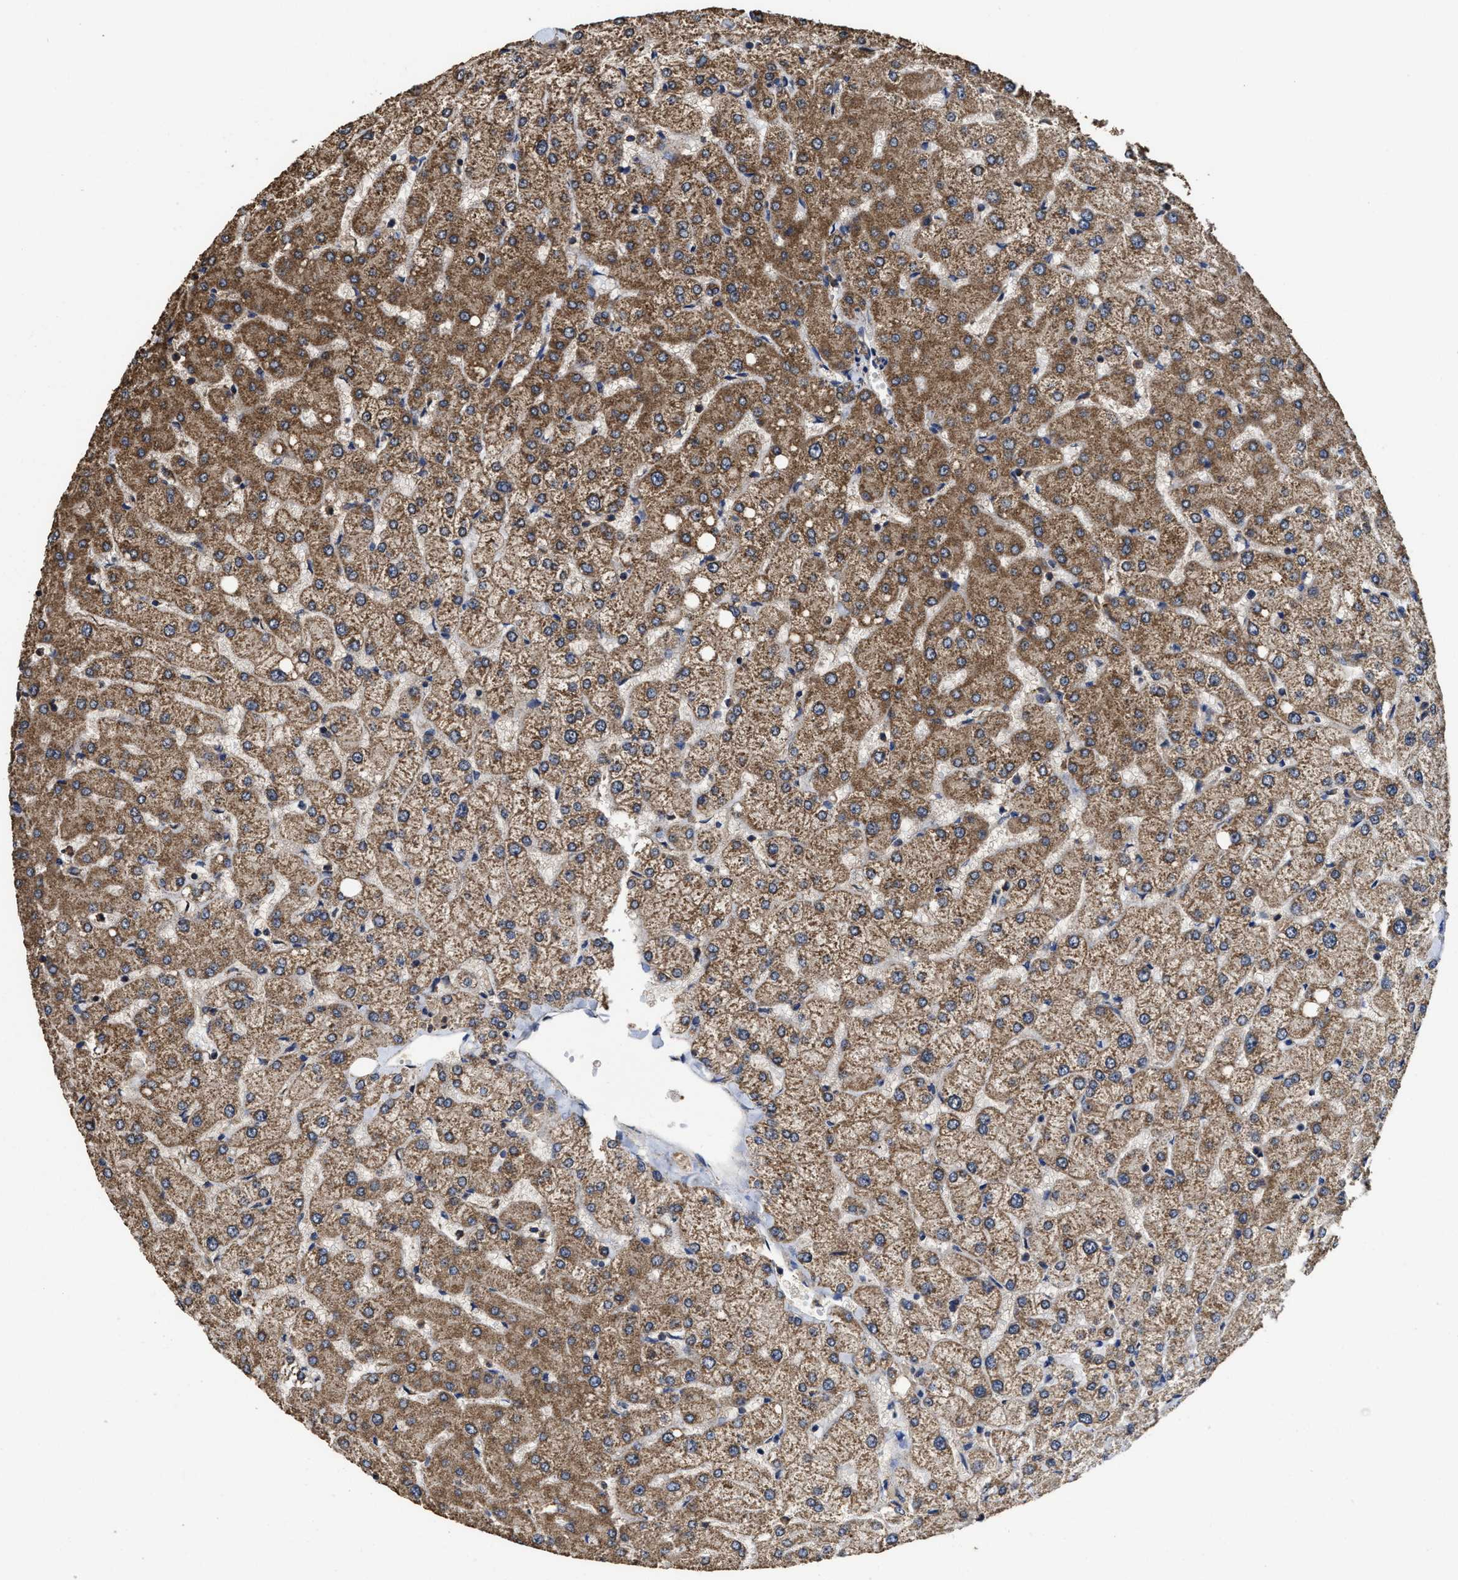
{"staining": {"intensity": "moderate", "quantity": ">75%", "location": "cytoplasmic/membranous"}, "tissue": "liver", "cell_type": "Cholangiocytes", "image_type": "normal", "snomed": [{"axis": "morphology", "description": "Normal tissue, NOS"}, {"axis": "topography", "description": "Liver"}], "caption": "IHC (DAB (3,3'-diaminobenzidine)) staining of normal liver reveals moderate cytoplasmic/membranous protein staining in about >75% of cholangiocytes.", "gene": "SFXN4", "patient": {"sex": "female", "age": 54}}